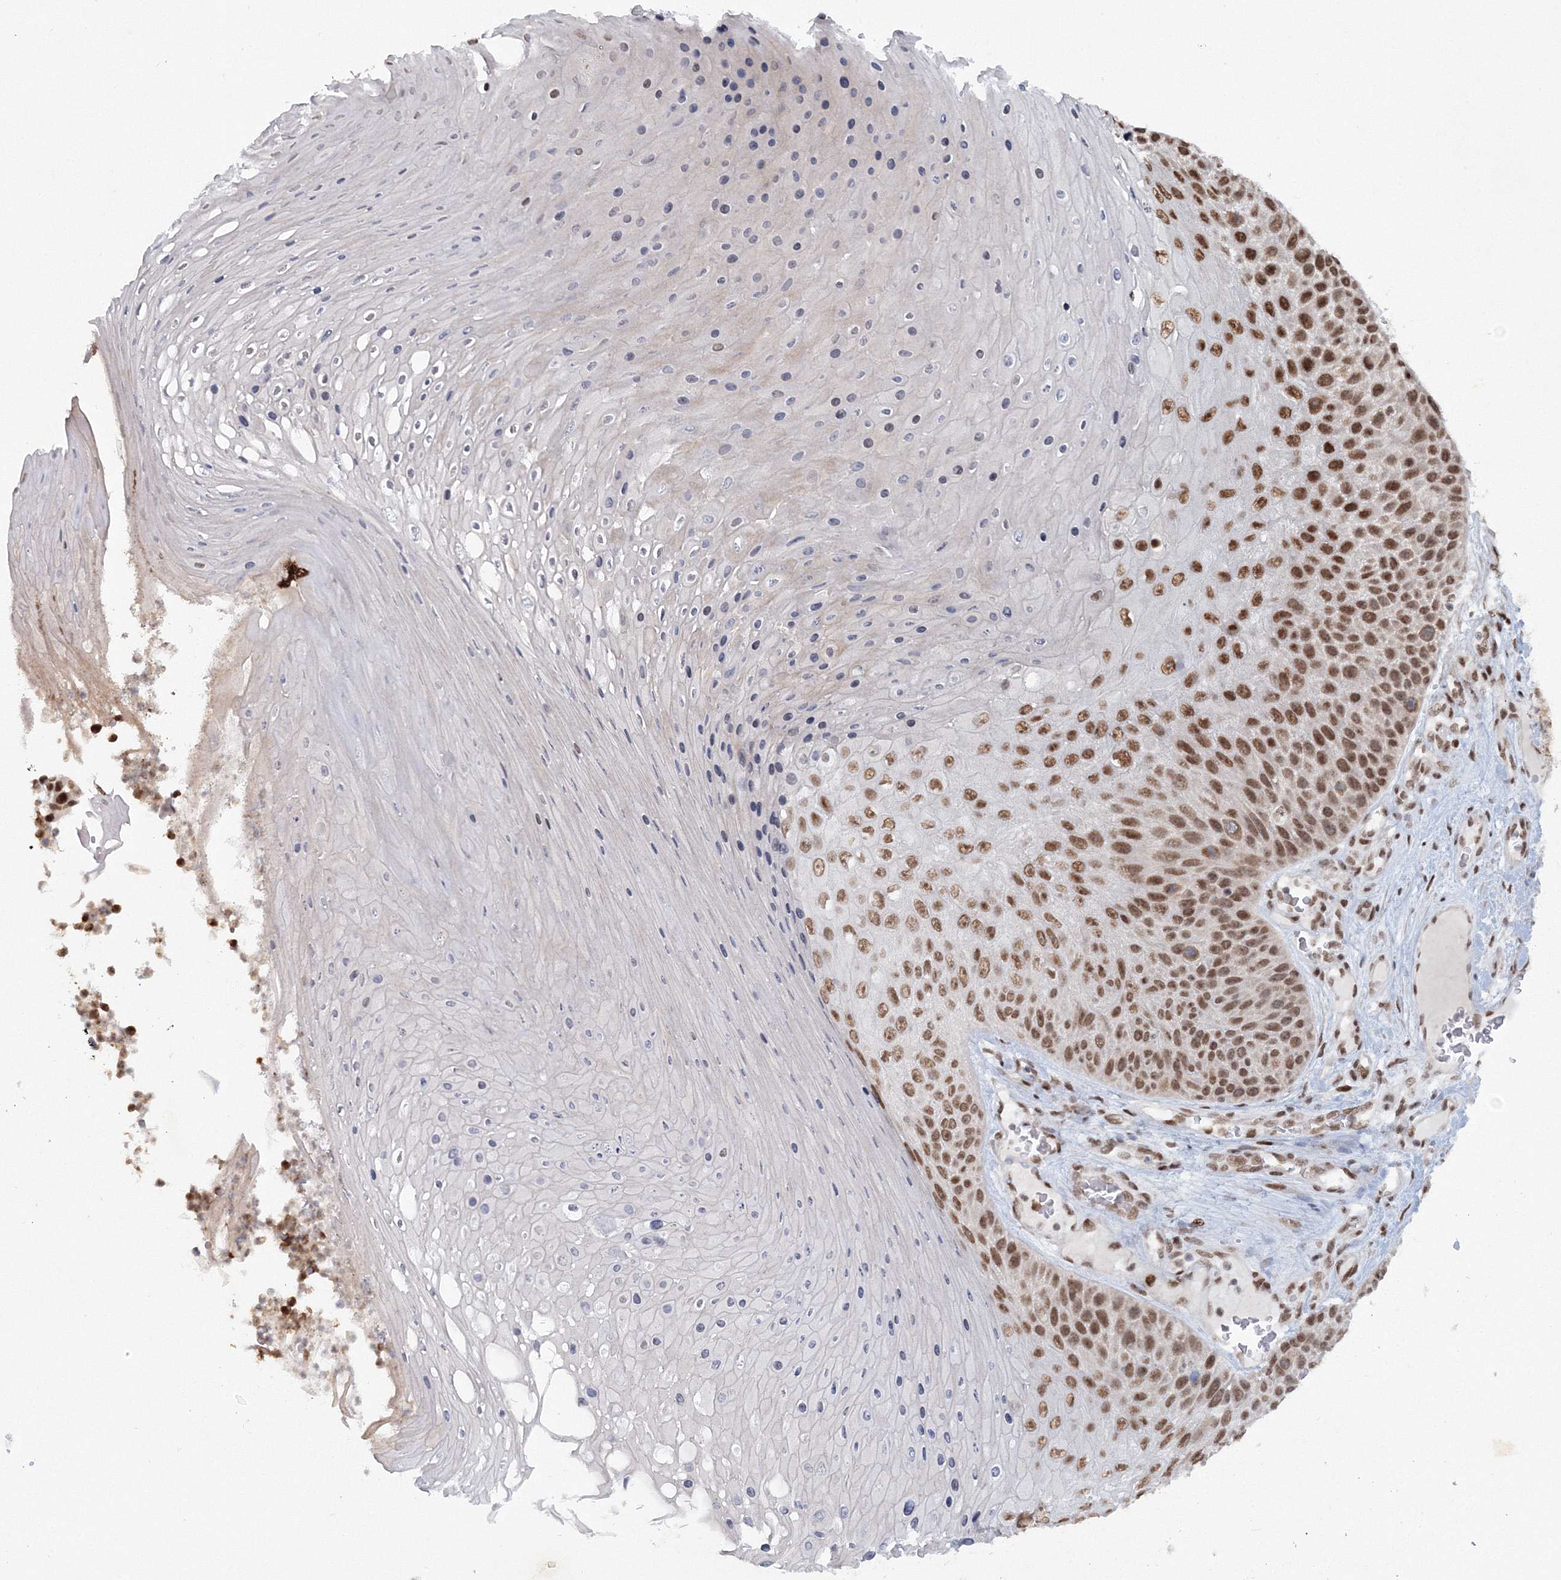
{"staining": {"intensity": "moderate", "quantity": ">75%", "location": "nuclear"}, "tissue": "skin cancer", "cell_type": "Tumor cells", "image_type": "cancer", "snomed": [{"axis": "morphology", "description": "Squamous cell carcinoma, NOS"}, {"axis": "topography", "description": "Skin"}], "caption": "Human squamous cell carcinoma (skin) stained with a brown dye reveals moderate nuclear positive staining in about >75% of tumor cells.", "gene": "C3orf33", "patient": {"sex": "female", "age": 88}}